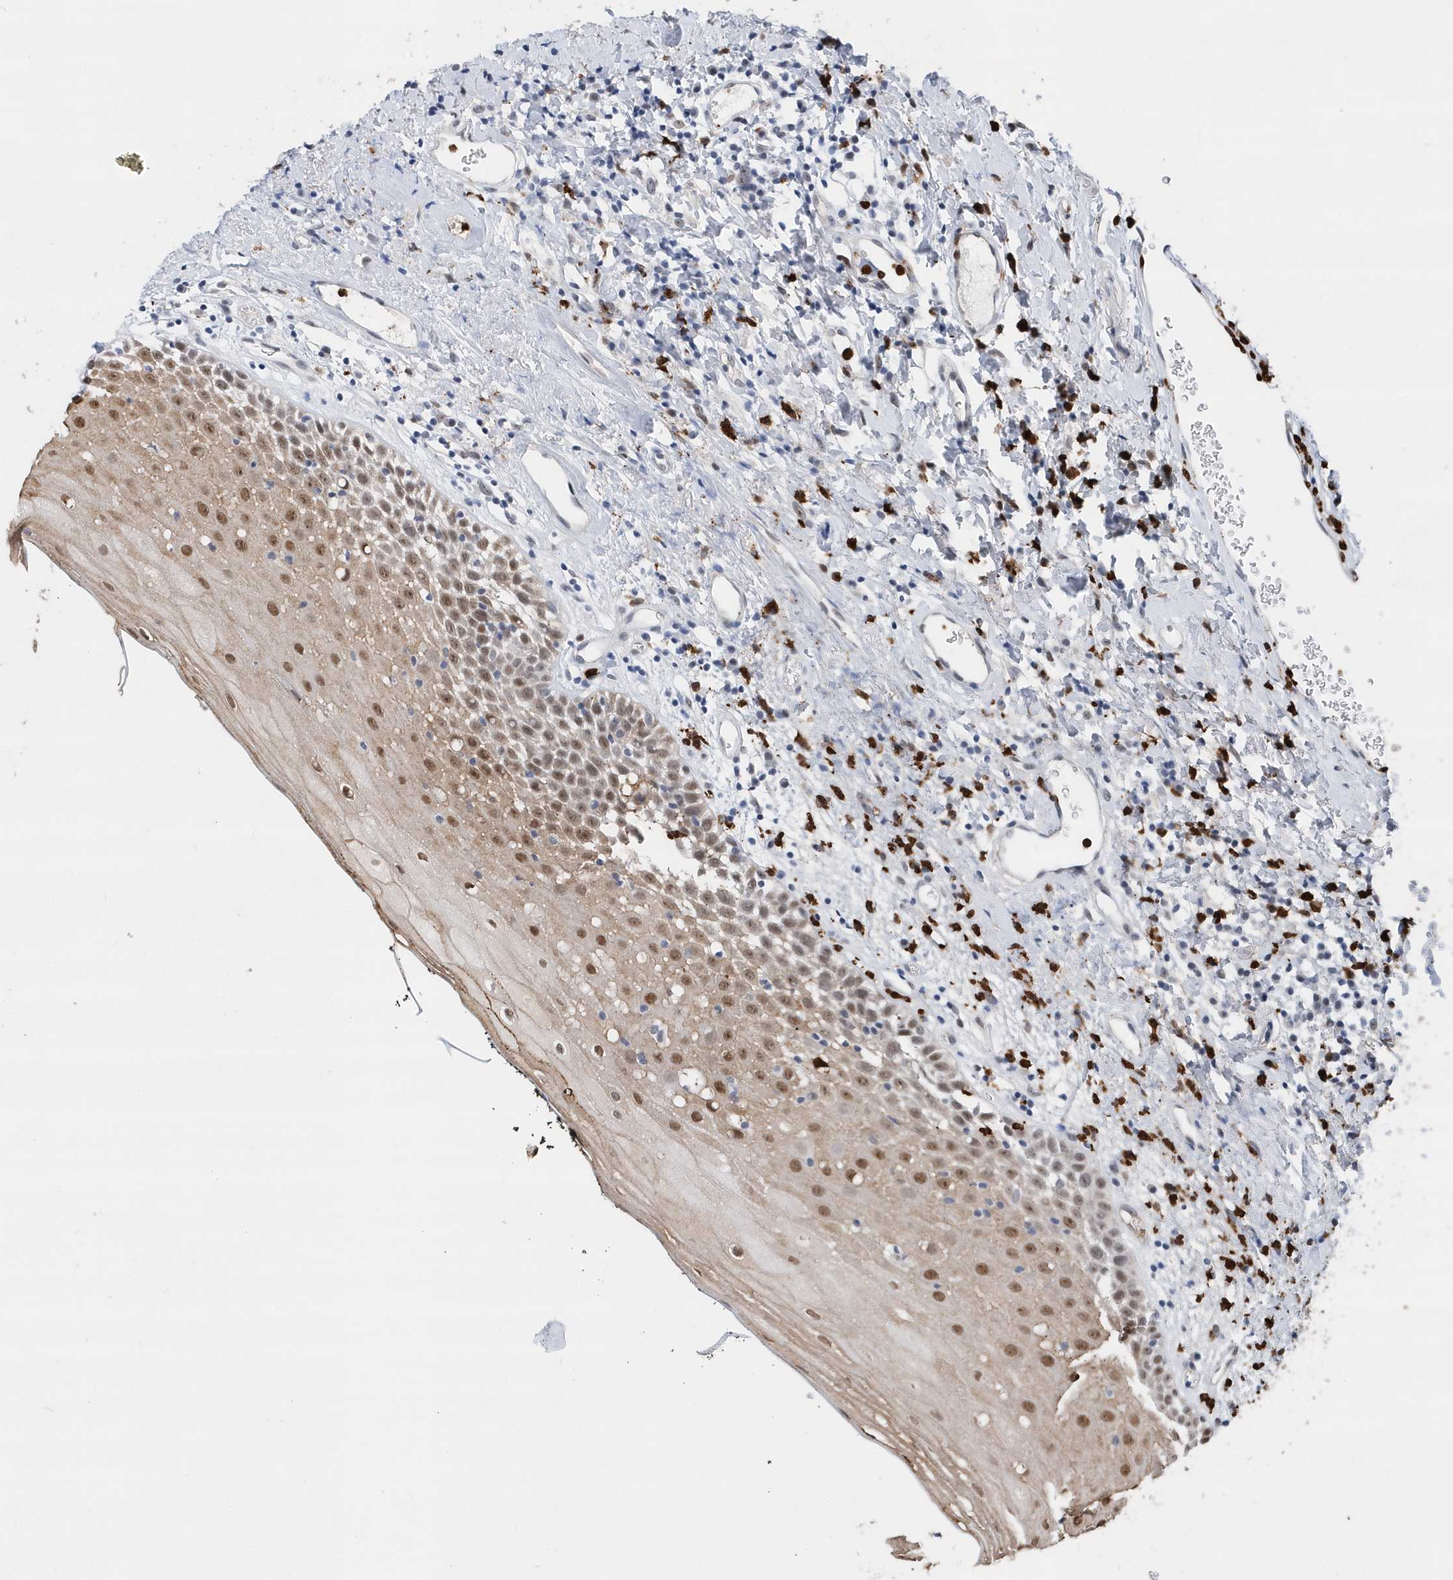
{"staining": {"intensity": "moderate", "quantity": "25%-75%", "location": "nuclear"}, "tissue": "oral mucosa", "cell_type": "Squamous epithelial cells", "image_type": "normal", "snomed": [{"axis": "morphology", "description": "Normal tissue, NOS"}, {"axis": "topography", "description": "Oral tissue"}], "caption": "High-magnification brightfield microscopy of benign oral mucosa stained with DAB (3,3'-diaminobenzidine) (brown) and counterstained with hematoxylin (blue). squamous epithelial cells exhibit moderate nuclear expression is identified in approximately25%-75% of cells.", "gene": "RPP30", "patient": {"sex": "male", "age": 74}}